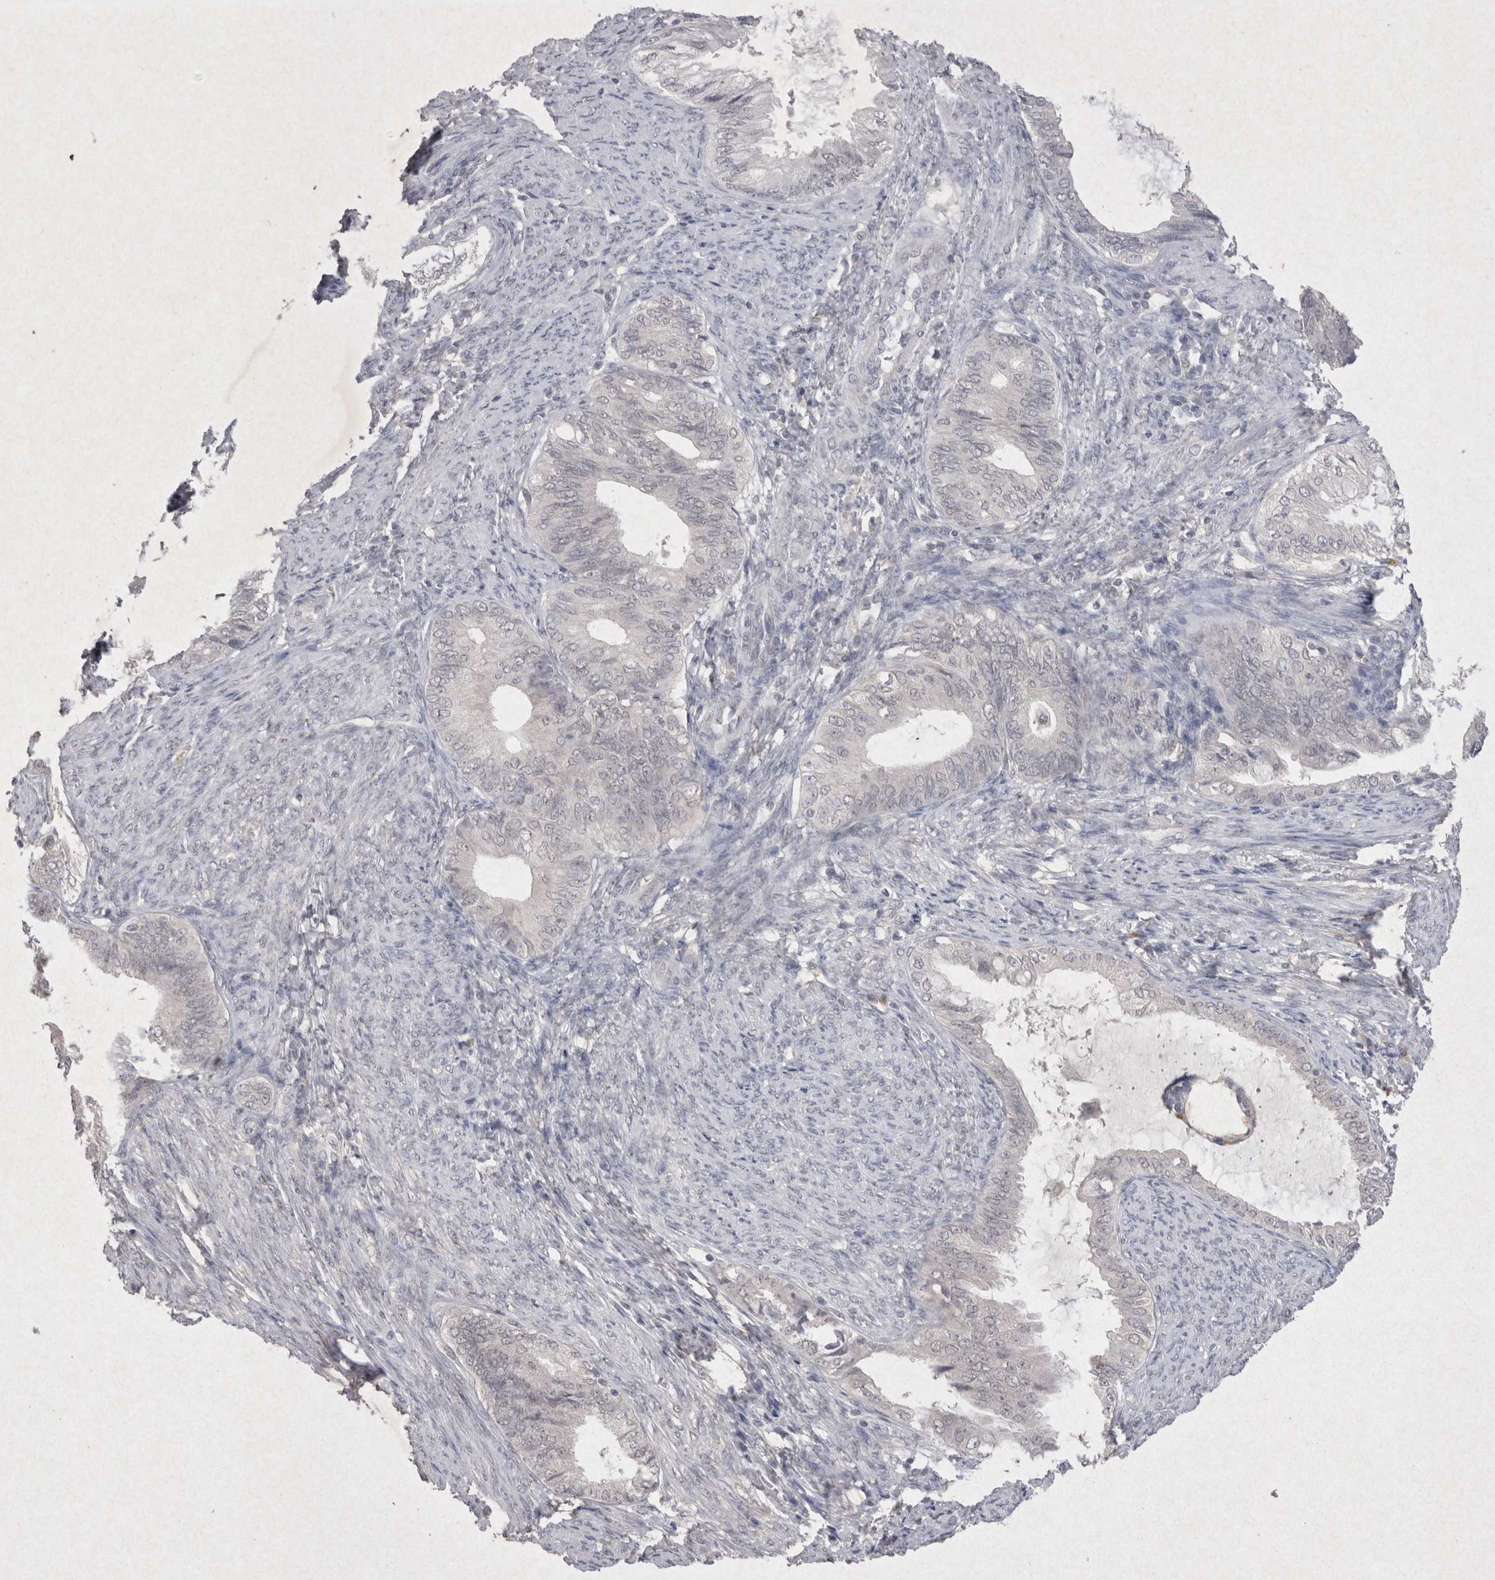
{"staining": {"intensity": "negative", "quantity": "none", "location": "none"}, "tissue": "endometrial cancer", "cell_type": "Tumor cells", "image_type": "cancer", "snomed": [{"axis": "morphology", "description": "Adenocarcinoma, NOS"}, {"axis": "topography", "description": "Endometrium"}], "caption": "This is an immunohistochemistry image of endometrial cancer (adenocarcinoma). There is no positivity in tumor cells.", "gene": "LYVE1", "patient": {"sex": "female", "age": 86}}